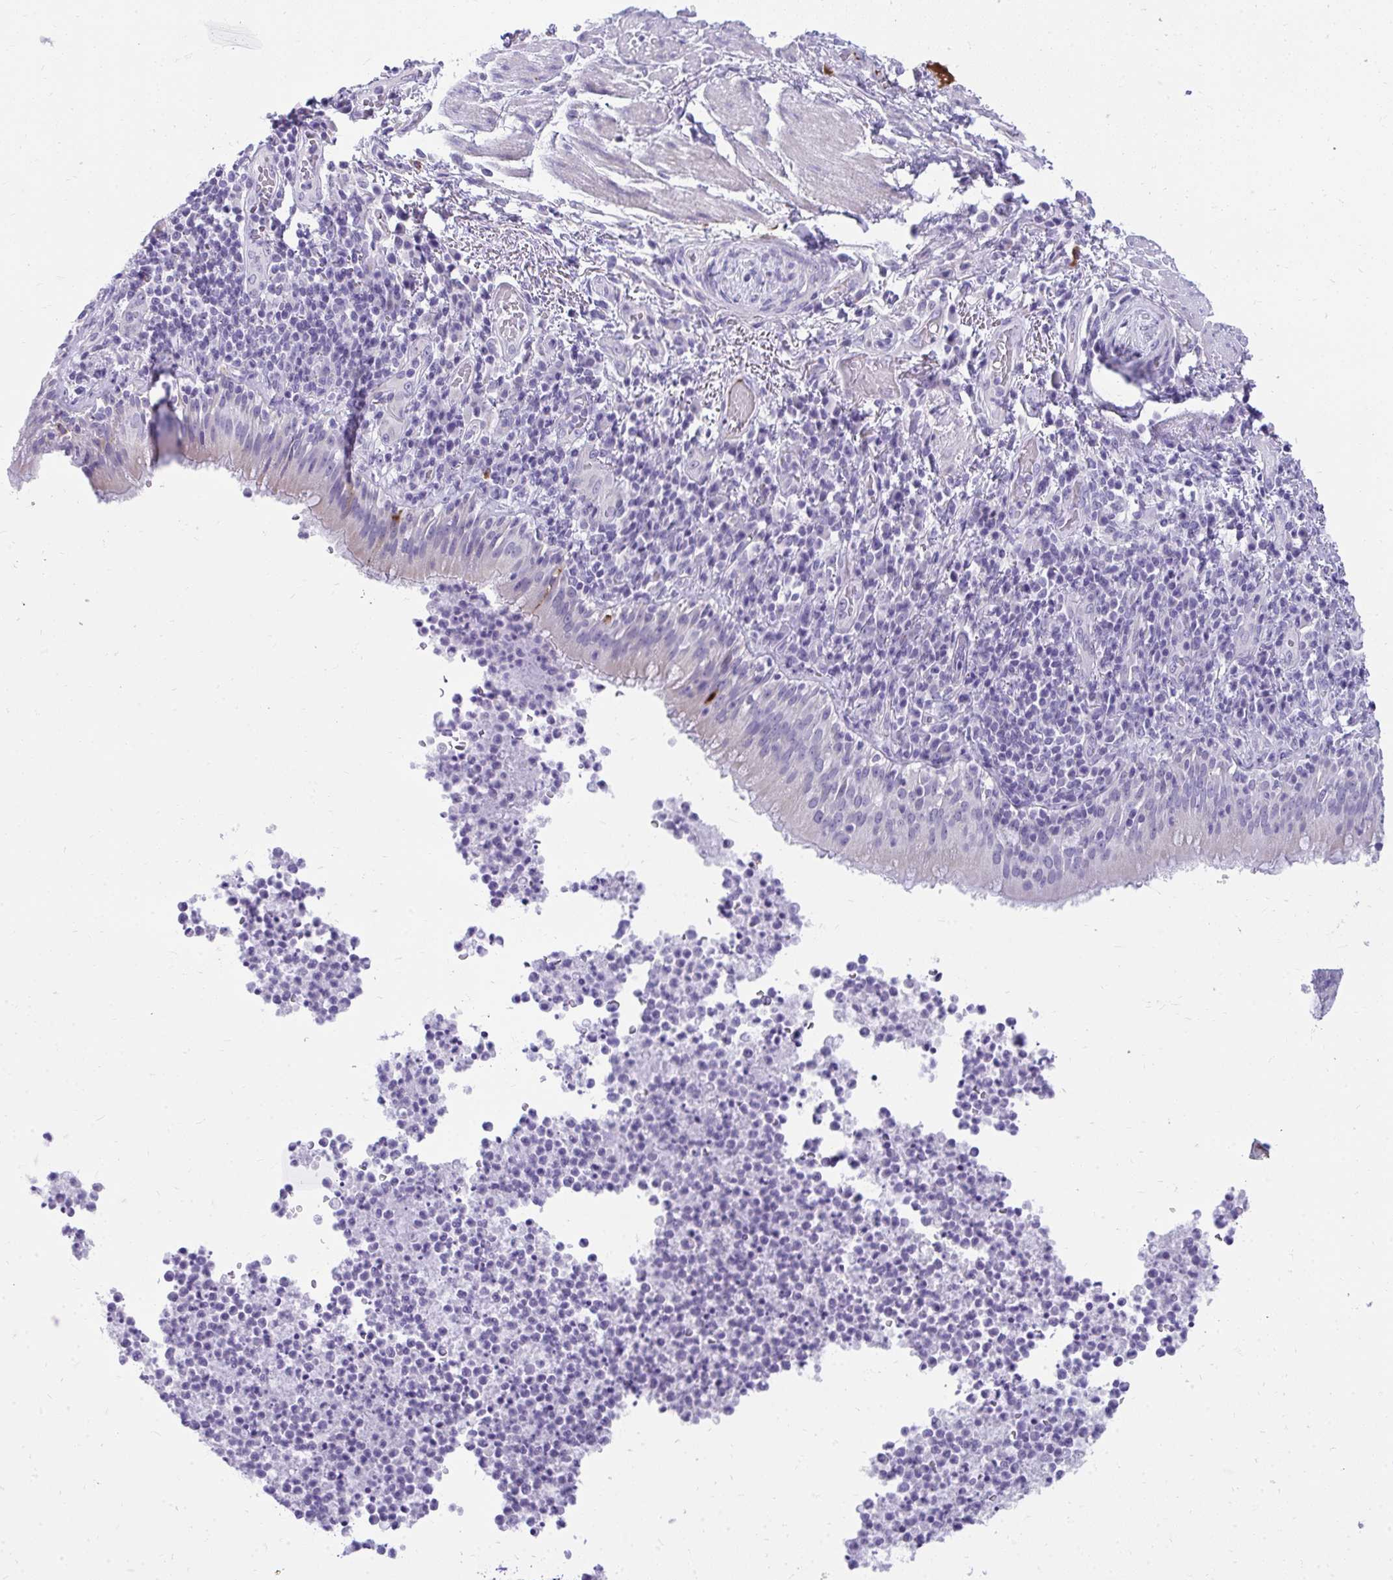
{"staining": {"intensity": "negative", "quantity": "none", "location": "none"}, "tissue": "bronchus", "cell_type": "Respiratory epithelial cells", "image_type": "normal", "snomed": [{"axis": "morphology", "description": "Normal tissue, NOS"}, {"axis": "topography", "description": "Cartilage tissue"}, {"axis": "topography", "description": "Bronchus"}], "caption": "Human bronchus stained for a protein using IHC reveals no staining in respiratory epithelial cells.", "gene": "TSBP1", "patient": {"sex": "male", "age": 56}}